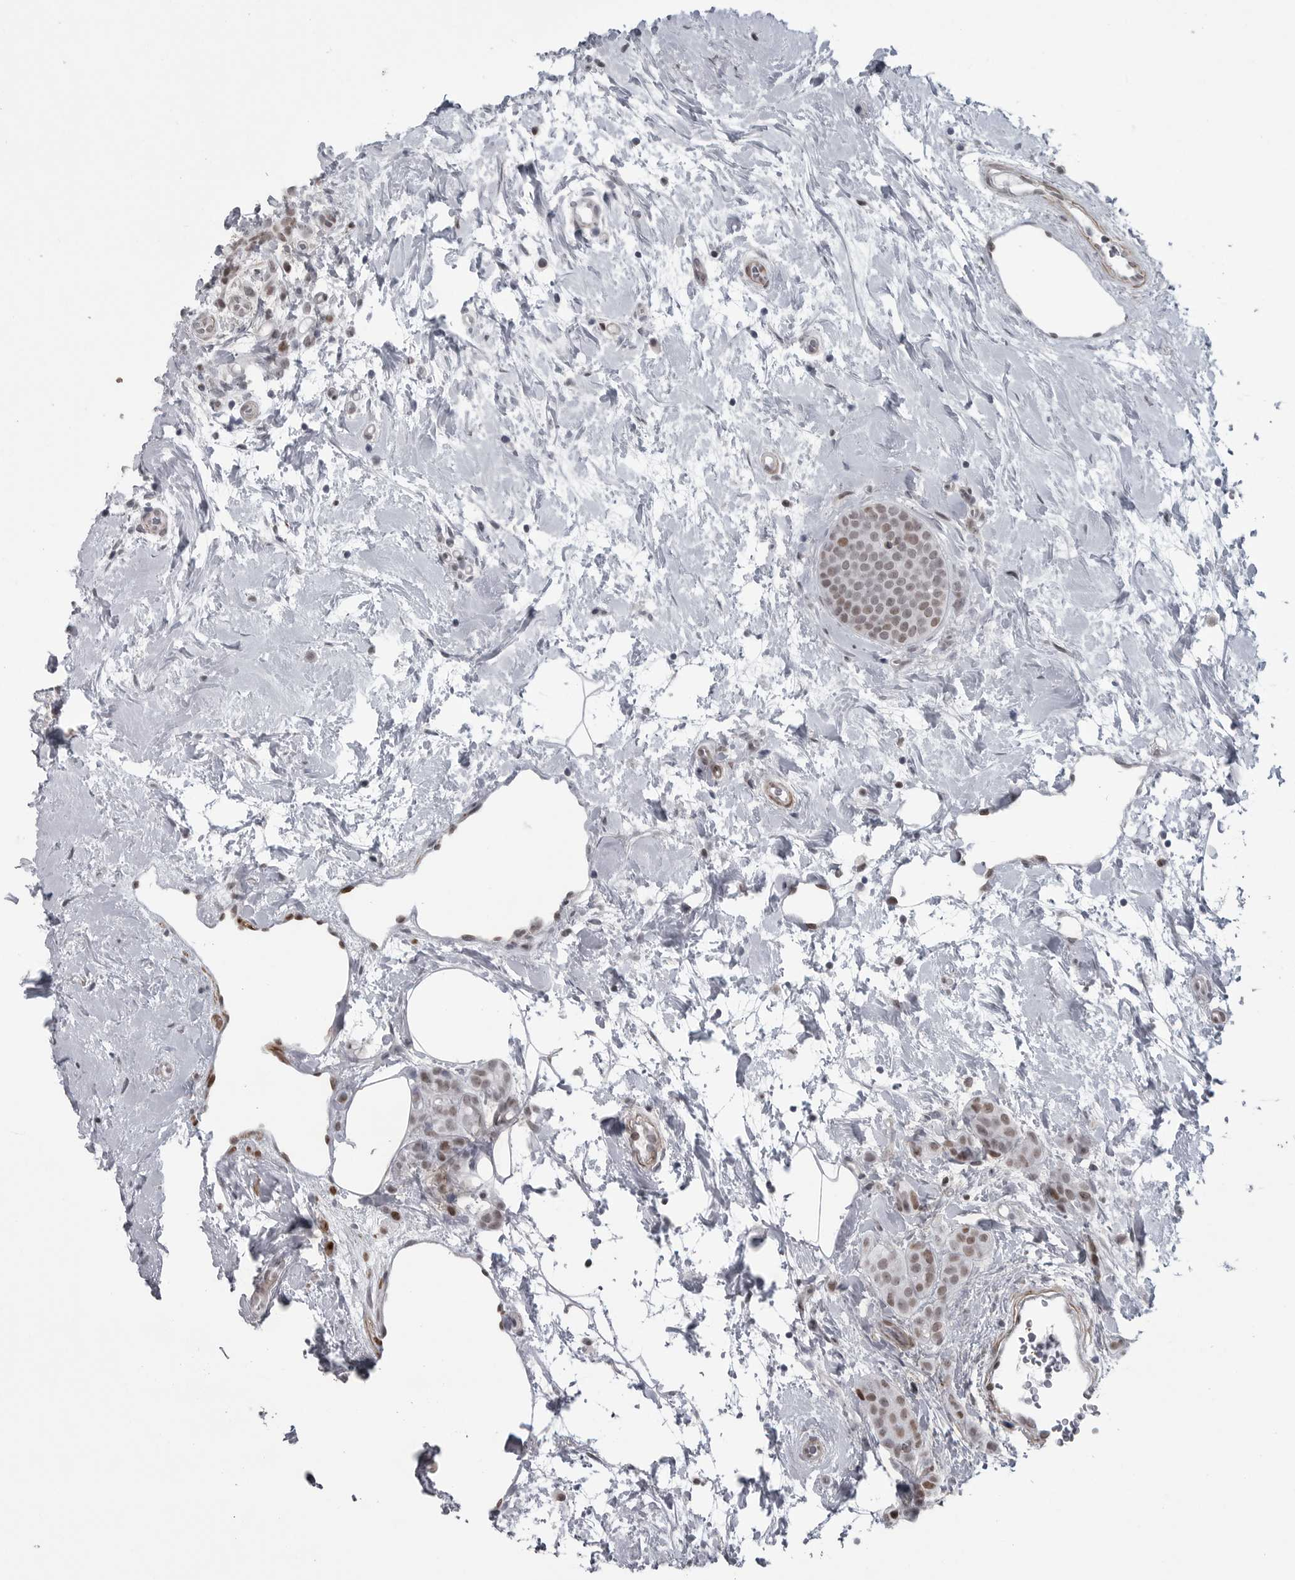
{"staining": {"intensity": "weak", "quantity": "25%-75%", "location": "nuclear"}, "tissue": "breast cancer", "cell_type": "Tumor cells", "image_type": "cancer", "snomed": [{"axis": "morphology", "description": "Lobular carcinoma, in situ"}, {"axis": "morphology", "description": "Lobular carcinoma"}, {"axis": "topography", "description": "Breast"}], "caption": "IHC of breast lobular carcinoma demonstrates low levels of weak nuclear expression in about 25%-75% of tumor cells.", "gene": "HMGN3", "patient": {"sex": "female", "age": 41}}